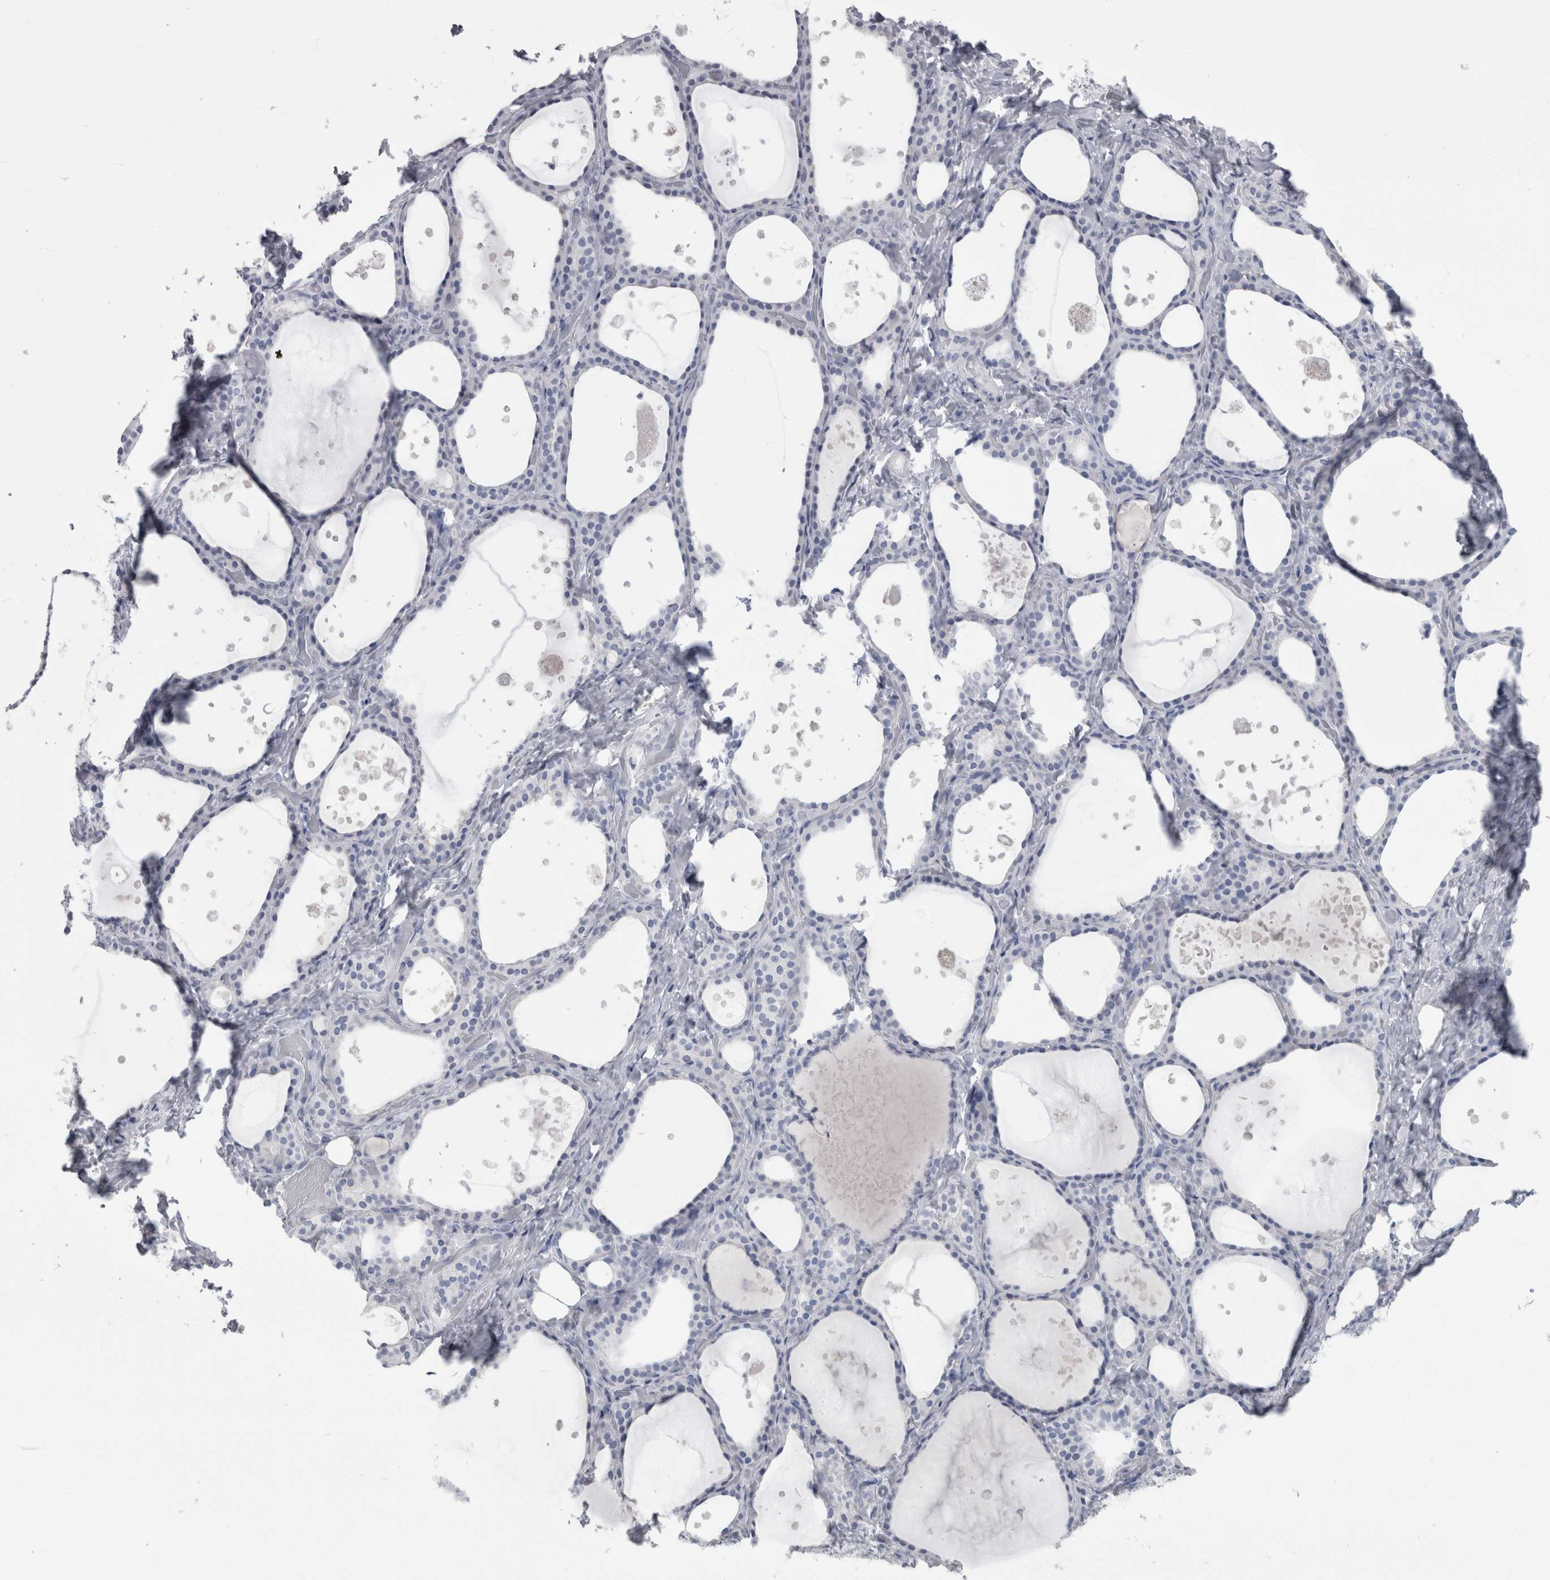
{"staining": {"intensity": "negative", "quantity": "none", "location": "none"}, "tissue": "thyroid gland", "cell_type": "Glandular cells", "image_type": "normal", "snomed": [{"axis": "morphology", "description": "Normal tissue, NOS"}, {"axis": "topography", "description": "Thyroid gland"}], "caption": "Image shows no protein positivity in glandular cells of normal thyroid gland.", "gene": "PTH", "patient": {"sex": "female", "age": 44}}